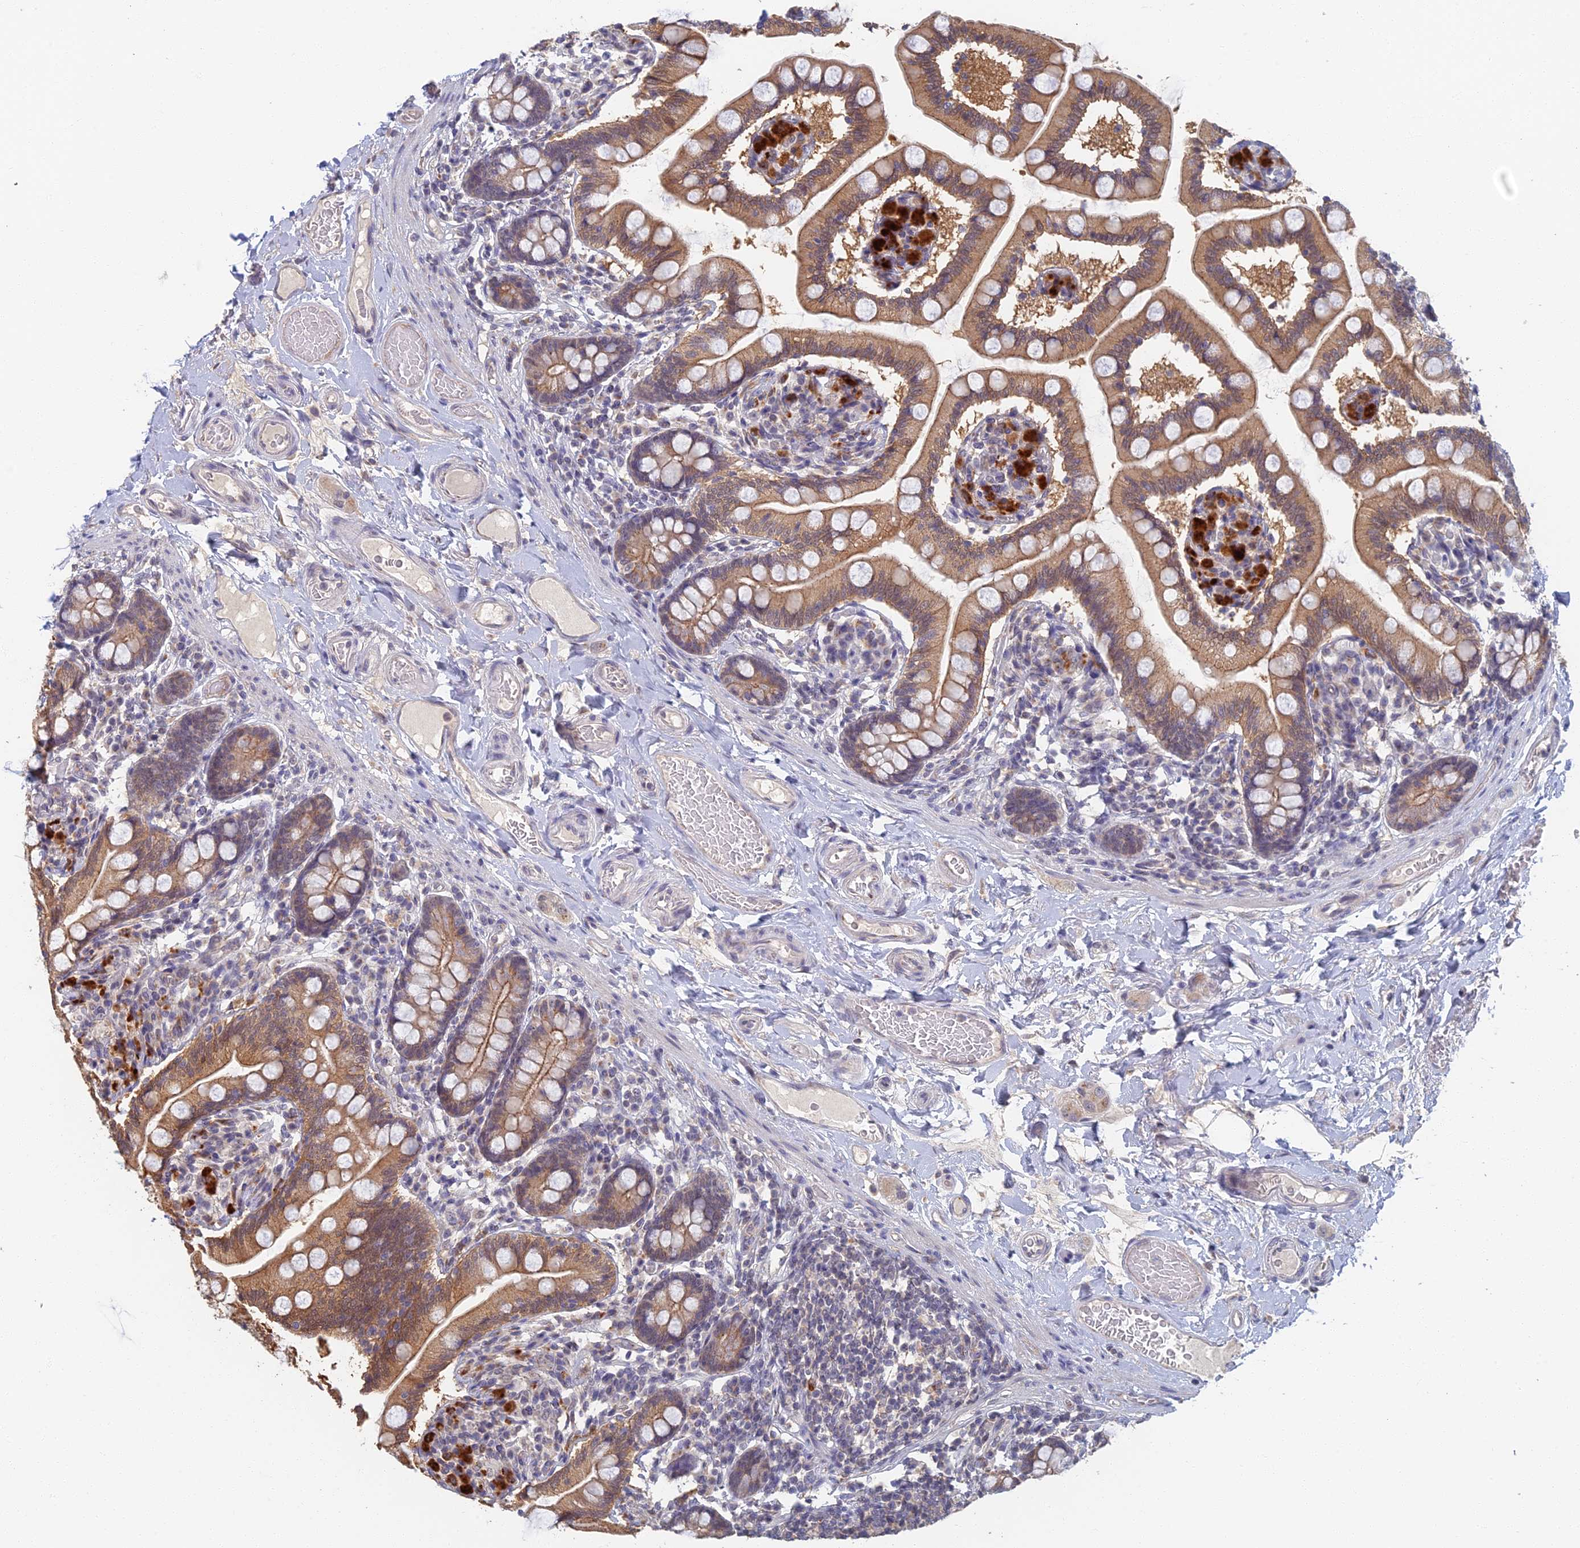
{"staining": {"intensity": "moderate", "quantity": "25%-75%", "location": "cytoplasmic/membranous"}, "tissue": "small intestine", "cell_type": "Glandular cells", "image_type": "normal", "snomed": [{"axis": "morphology", "description": "Normal tissue, NOS"}, {"axis": "topography", "description": "Small intestine"}], "caption": "Brown immunohistochemical staining in unremarkable human small intestine displays moderate cytoplasmic/membranous staining in approximately 25%-75% of glandular cells. Using DAB (brown) and hematoxylin (blue) stains, captured at high magnification using brightfield microscopy.", "gene": "GPATCH1", "patient": {"sex": "female", "age": 64}}